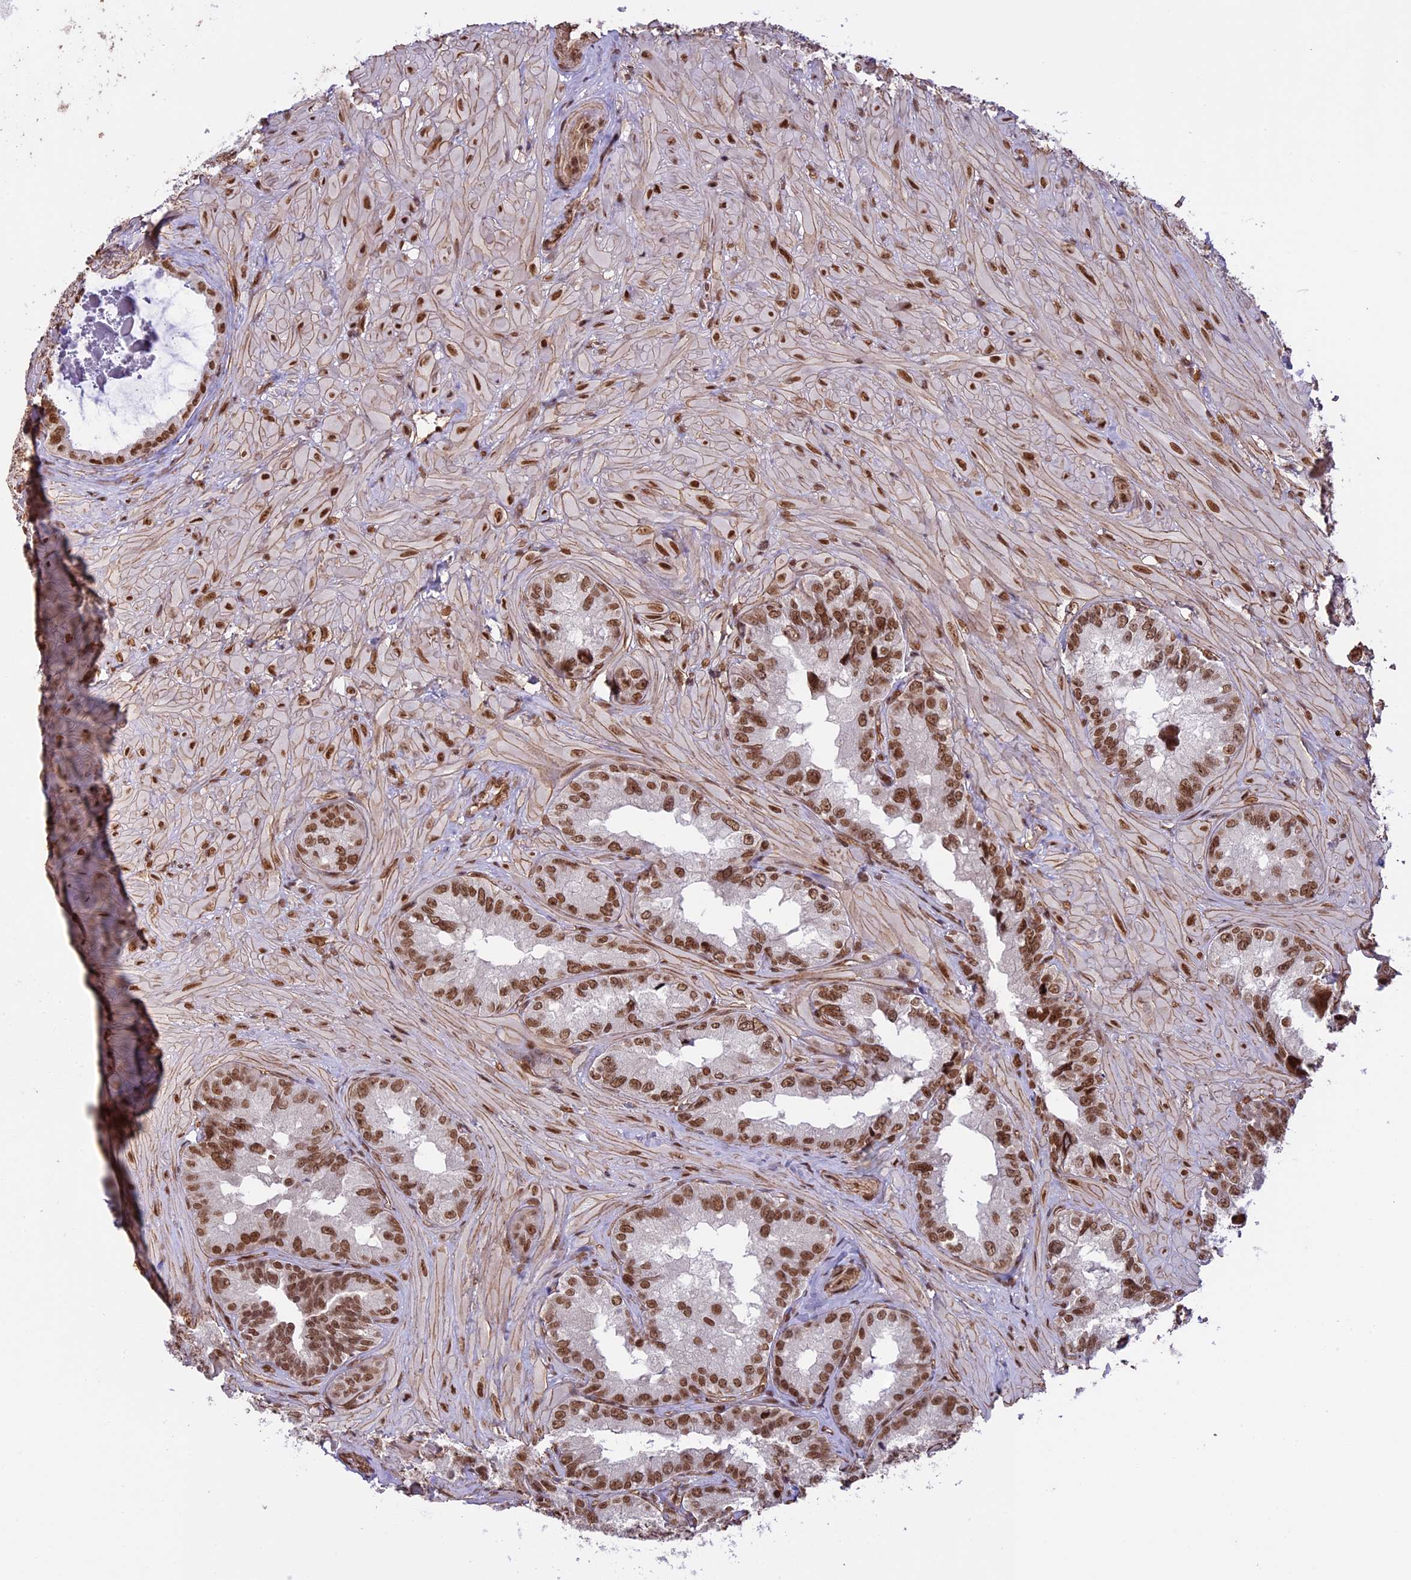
{"staining": {"intensity": "moderate", "quantity": ">75%", "location": "nuclear"}, "tissue": "seminal vesicle", "cell_type": "Glandular cells", "image_type": "normal", "snomed": [{"axis": "morphology", "description": "Normal tissue, NOS"}, {"axis": "topography", "description": "Seminal veicle"}, {"axis": "topography", "description": "Peripheral nerve tissue"}], "caption": "A high-resolution histopathology image shows immunohistochemistry (IHC) staining of normal seminal vesicle, which shows moderate nuclear expression in about >75% of glandular cells.", "gene": "MPHOSPH8", "patient": {"sex": "male", "age": 67}}